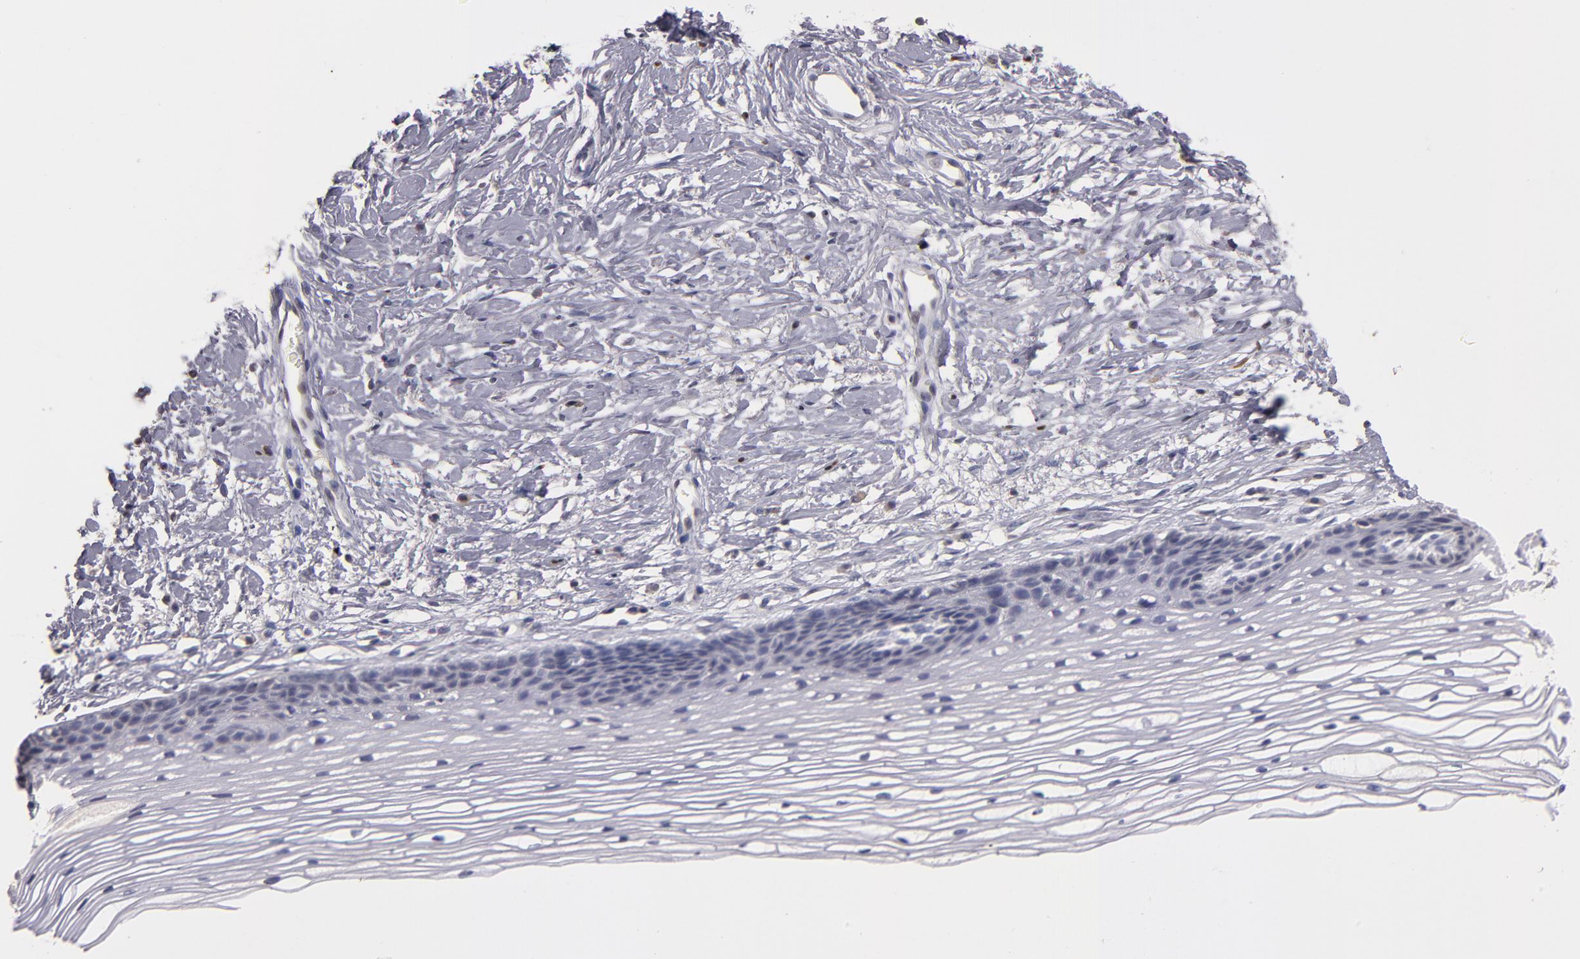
{"staining": {"intensity": "negative", "quantity": "none", "location": "none"}, "tissue": "cervix", "cell_type": "Glandular cells", "image_type": "normal", "snomed": [{"axis": "morphology", "description": "Normal tissue, NOS"}, {"axis": "topography", "description": "Cervix"}], "caption": "Glandular cells are negative for brown protein staining in normal cervix.", "gene": "SOX10", "patient": {"sex": "female", "age": 77}}